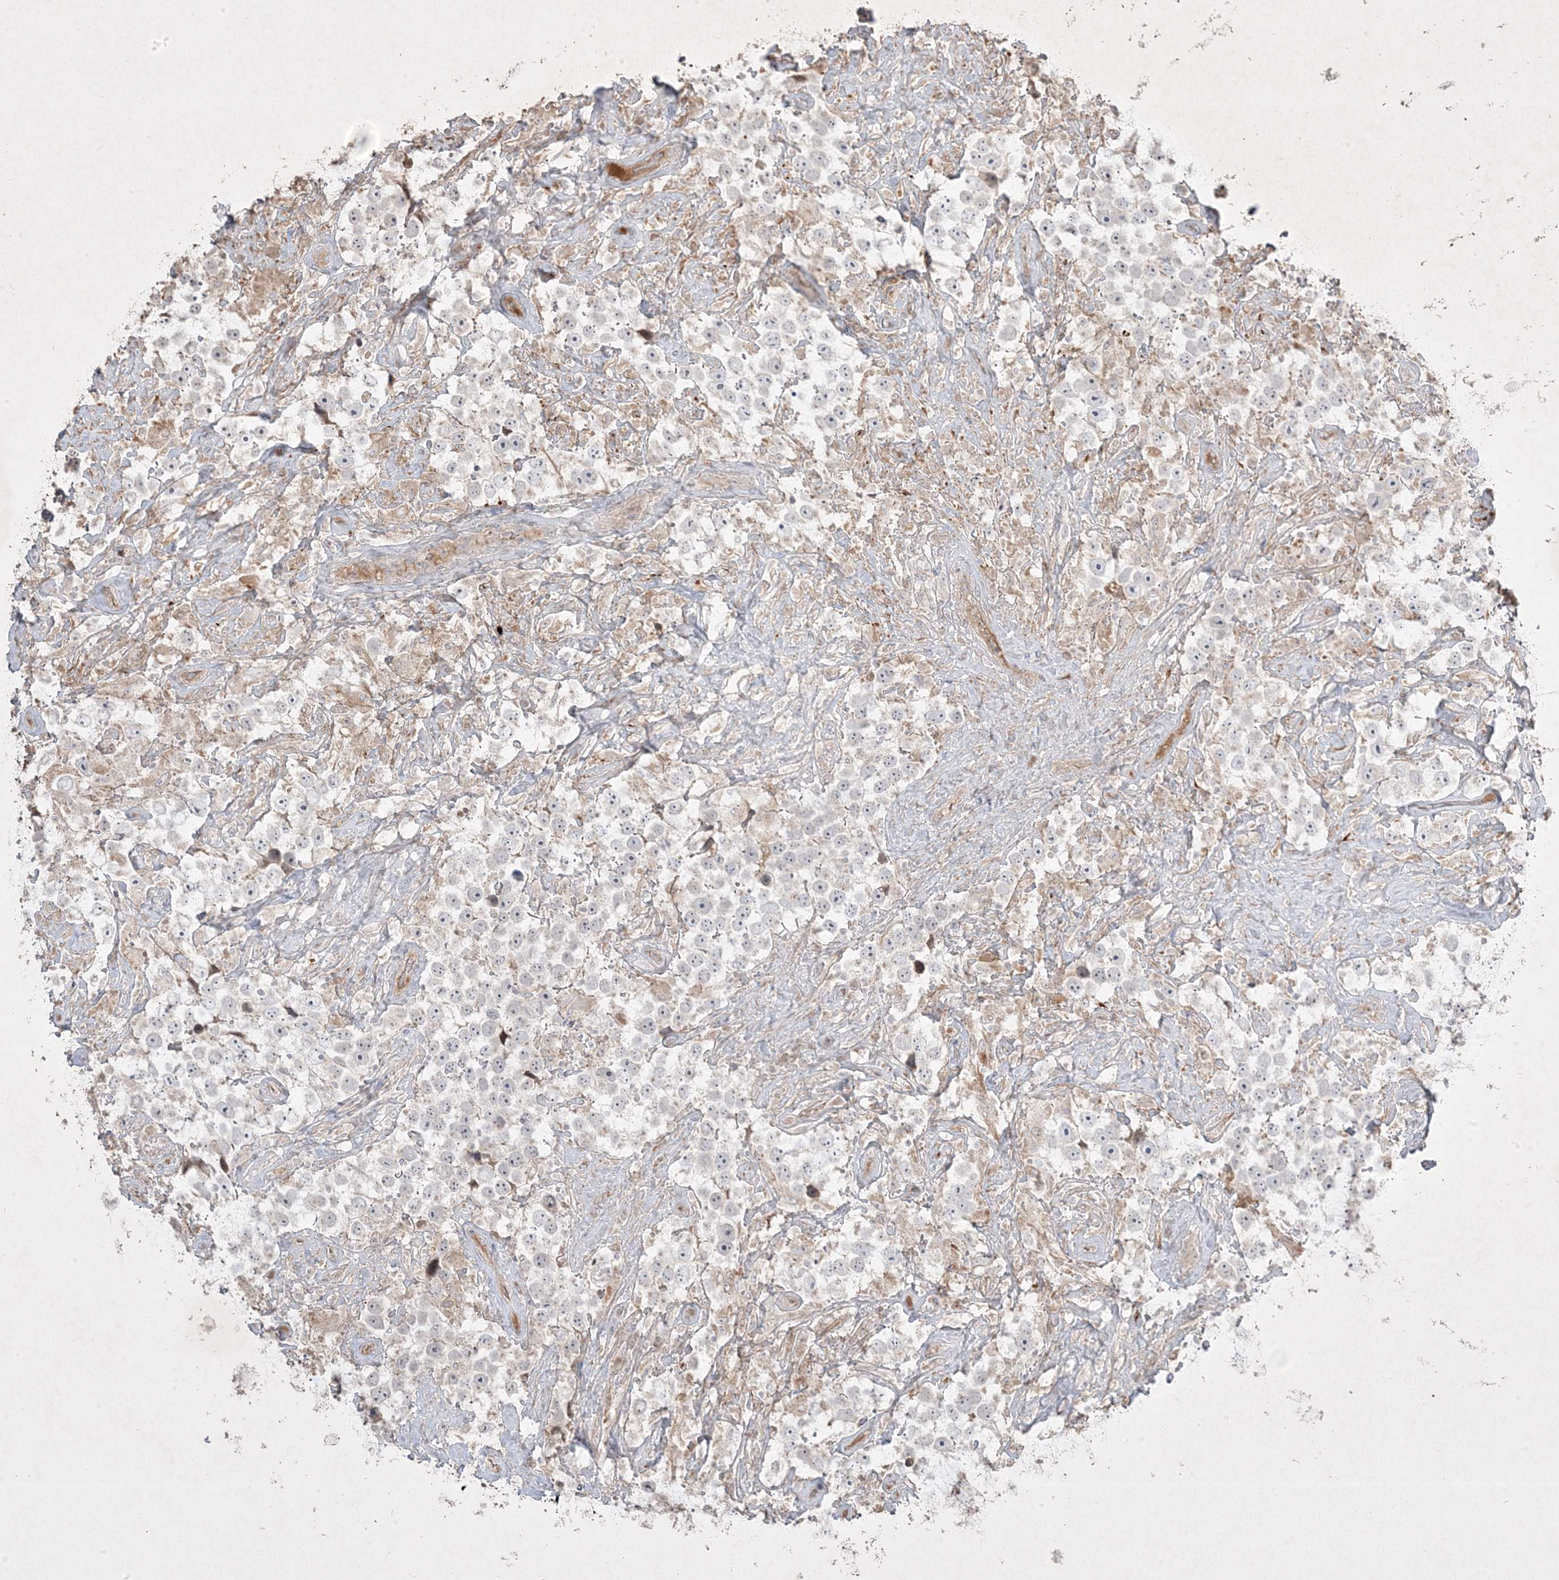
{"staining": {"intensity": "negative", "quantity": "none", "location": "none"}, "tissue": "testis cancer", "cell_type": "Tumor cells", "image_type": "cancer", "snomed": [{"axis": "morphology", "description": "Seminoma, NOS"}, {"axis": "topography", "description": "Testis"}], "caption": "Immunohistochemical staining of human testis seminoma exhibits no significant positivity in tumor cells. The staining is performed using DAB (3,3'-diaminobenzidine) brown chromogen with nuclei counter-stained in using hematoxylin.", "gene": "RGL4", "patient": {"sex": "male", "age": 49}}